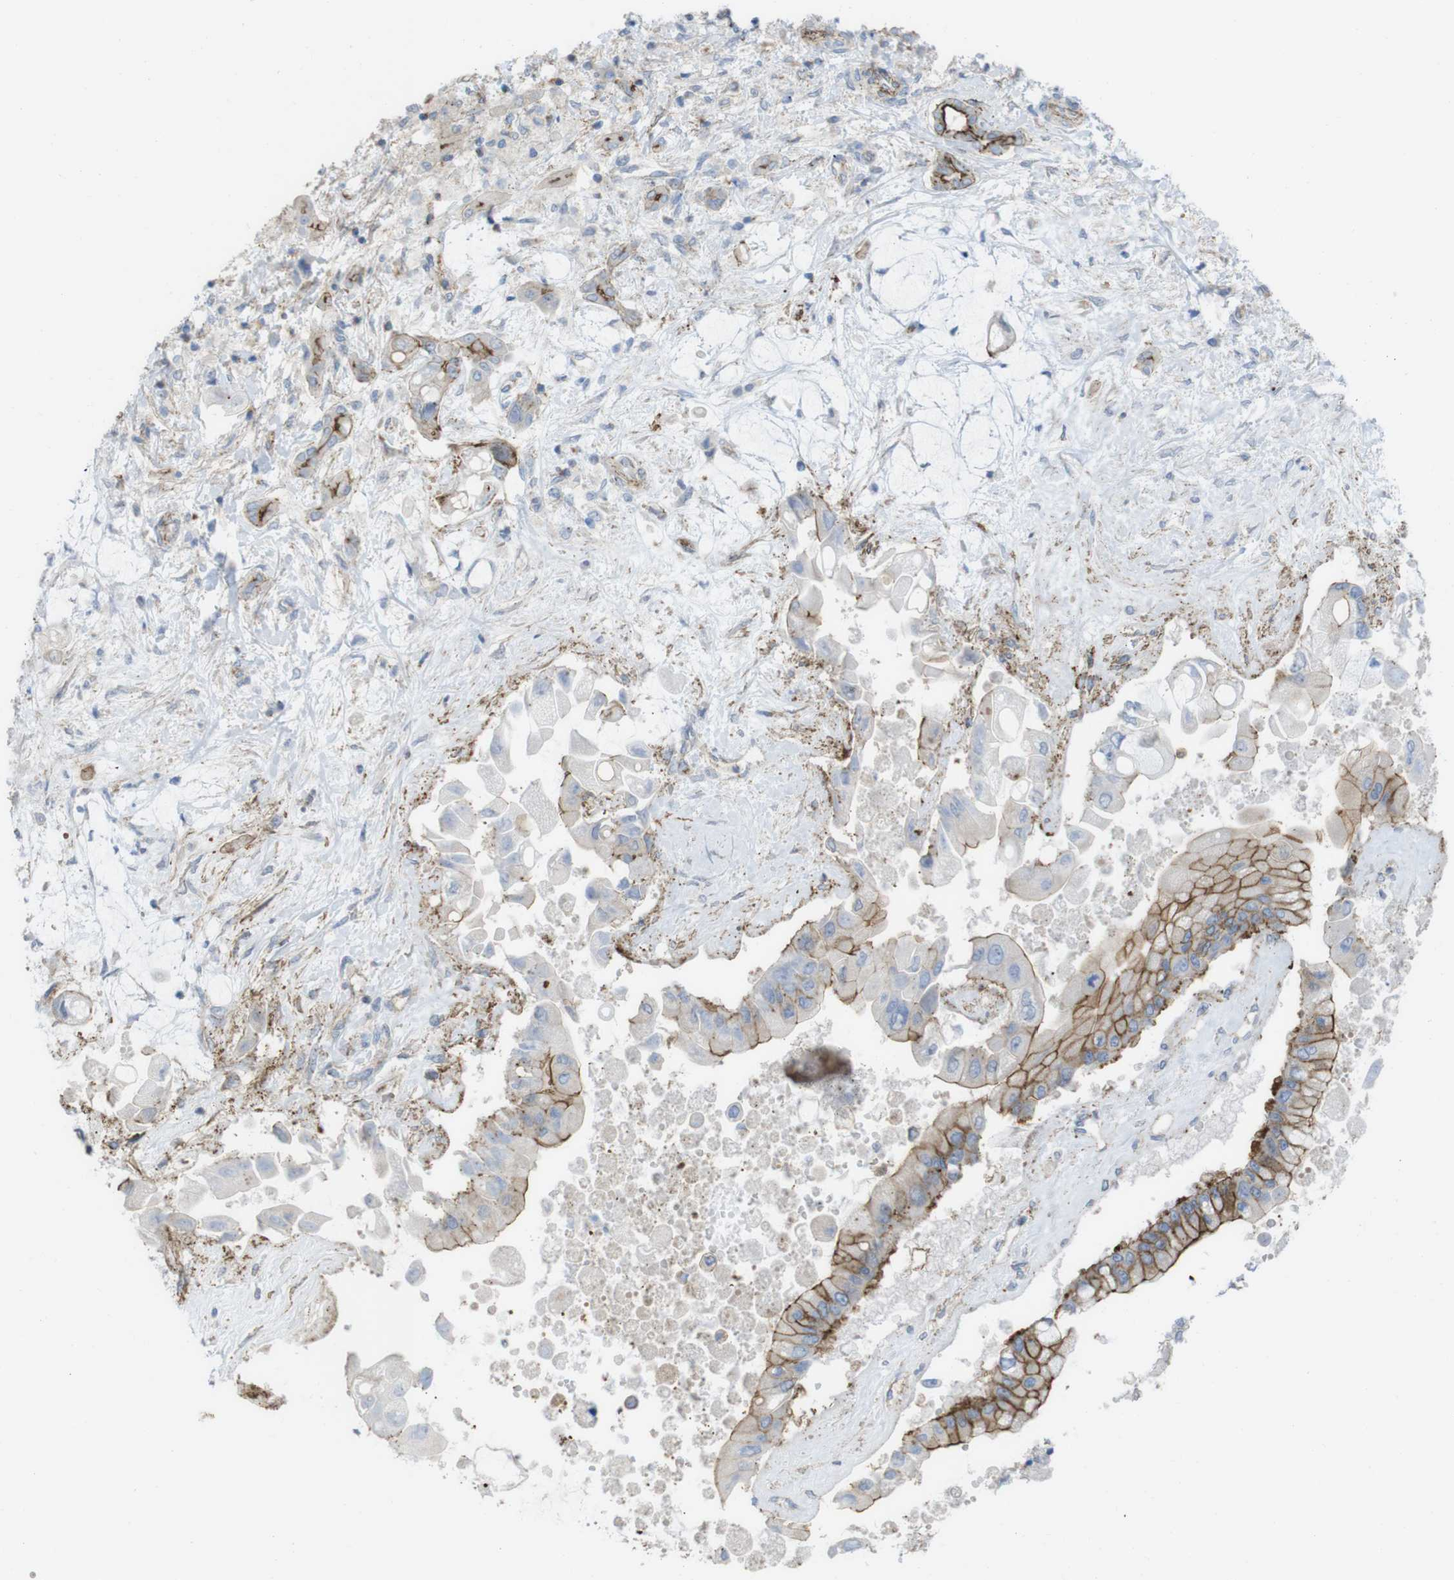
{"staining": {"intensity": "moderate", "quantity": "25%-75%", "location": "cytoplasmic/membranous"}, "tissue": "liver cancer", "cell_type": "Tumor cells", "image_type": "cancer", "snomed": [{"axis": "morphology", "description": "Cholangiocarcinoma"}, {"axis": "topography", "description": "Liver"}], "caption": "Human cholangiocarcinoma (liver) stained for a protein (brown) displays moderate cytoplasmic/membranous positive staining in approximately 25%-75% of tumor cells.", "gene": "PREX2", "patient": {"sex": "male", "age": 50}}